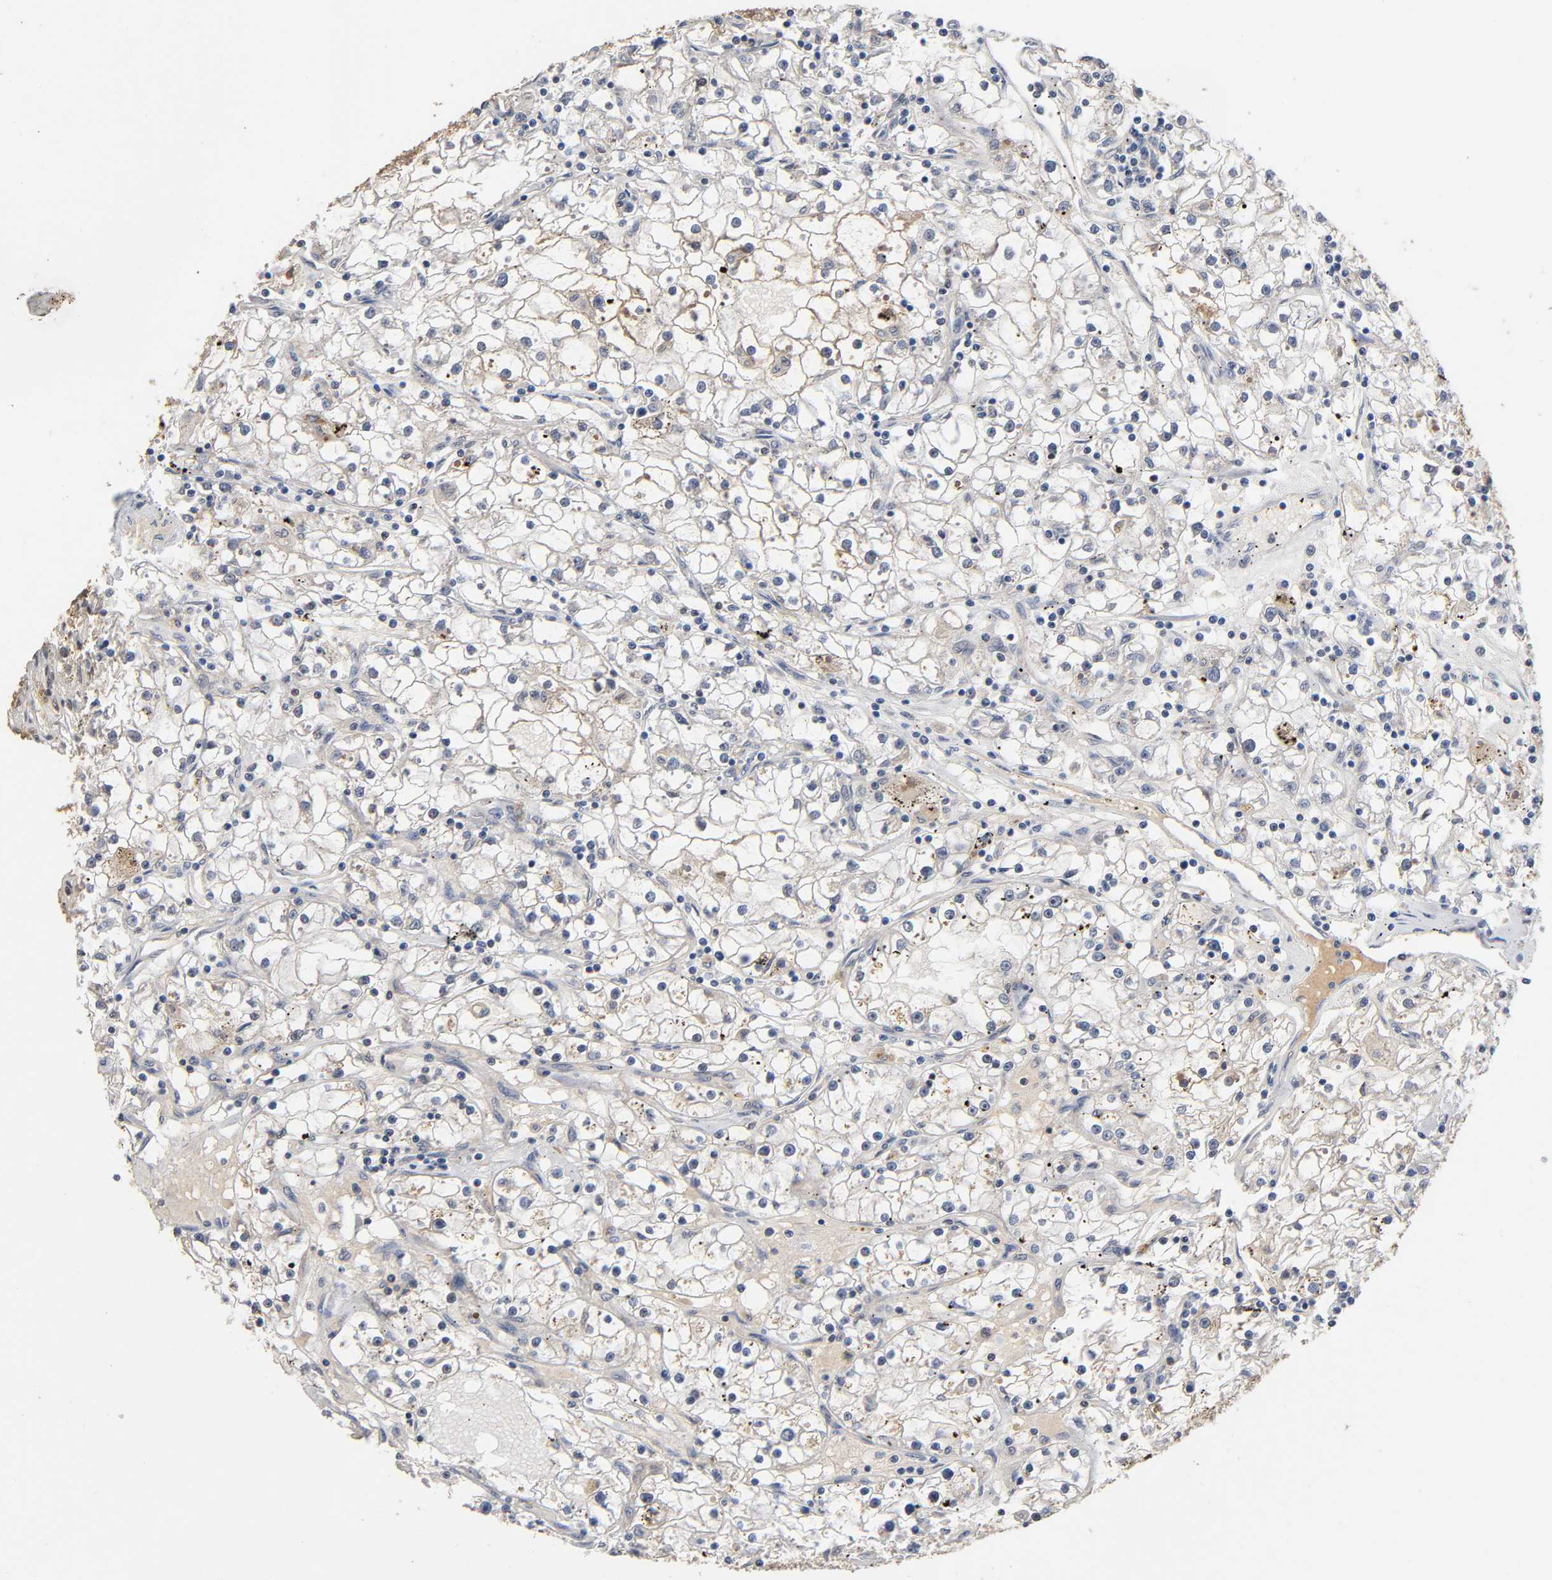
{"staining": {"intensity": "weak", "quantity": "25%-75%", "location": "cytoplasmic/membranous"}, "tissue": "renal cancer", "cell_type": "Tumor cells", "image_type": "cancer", "snomed": [{"axis": "morphology", "description": "Adenocarcinoma, NOS"}, {"axis": "topography", "description": "Kidney"}], "caption": "Approximately 25%-75% of tumor cells in renal cancer (adenocarcinoma) exhibit weak cytoplasmic/membranous protein expression as visualized by brown immunohistochemical staining.", "gene": "ZNF384", "patient": {"sex": "male", "age": 56}}